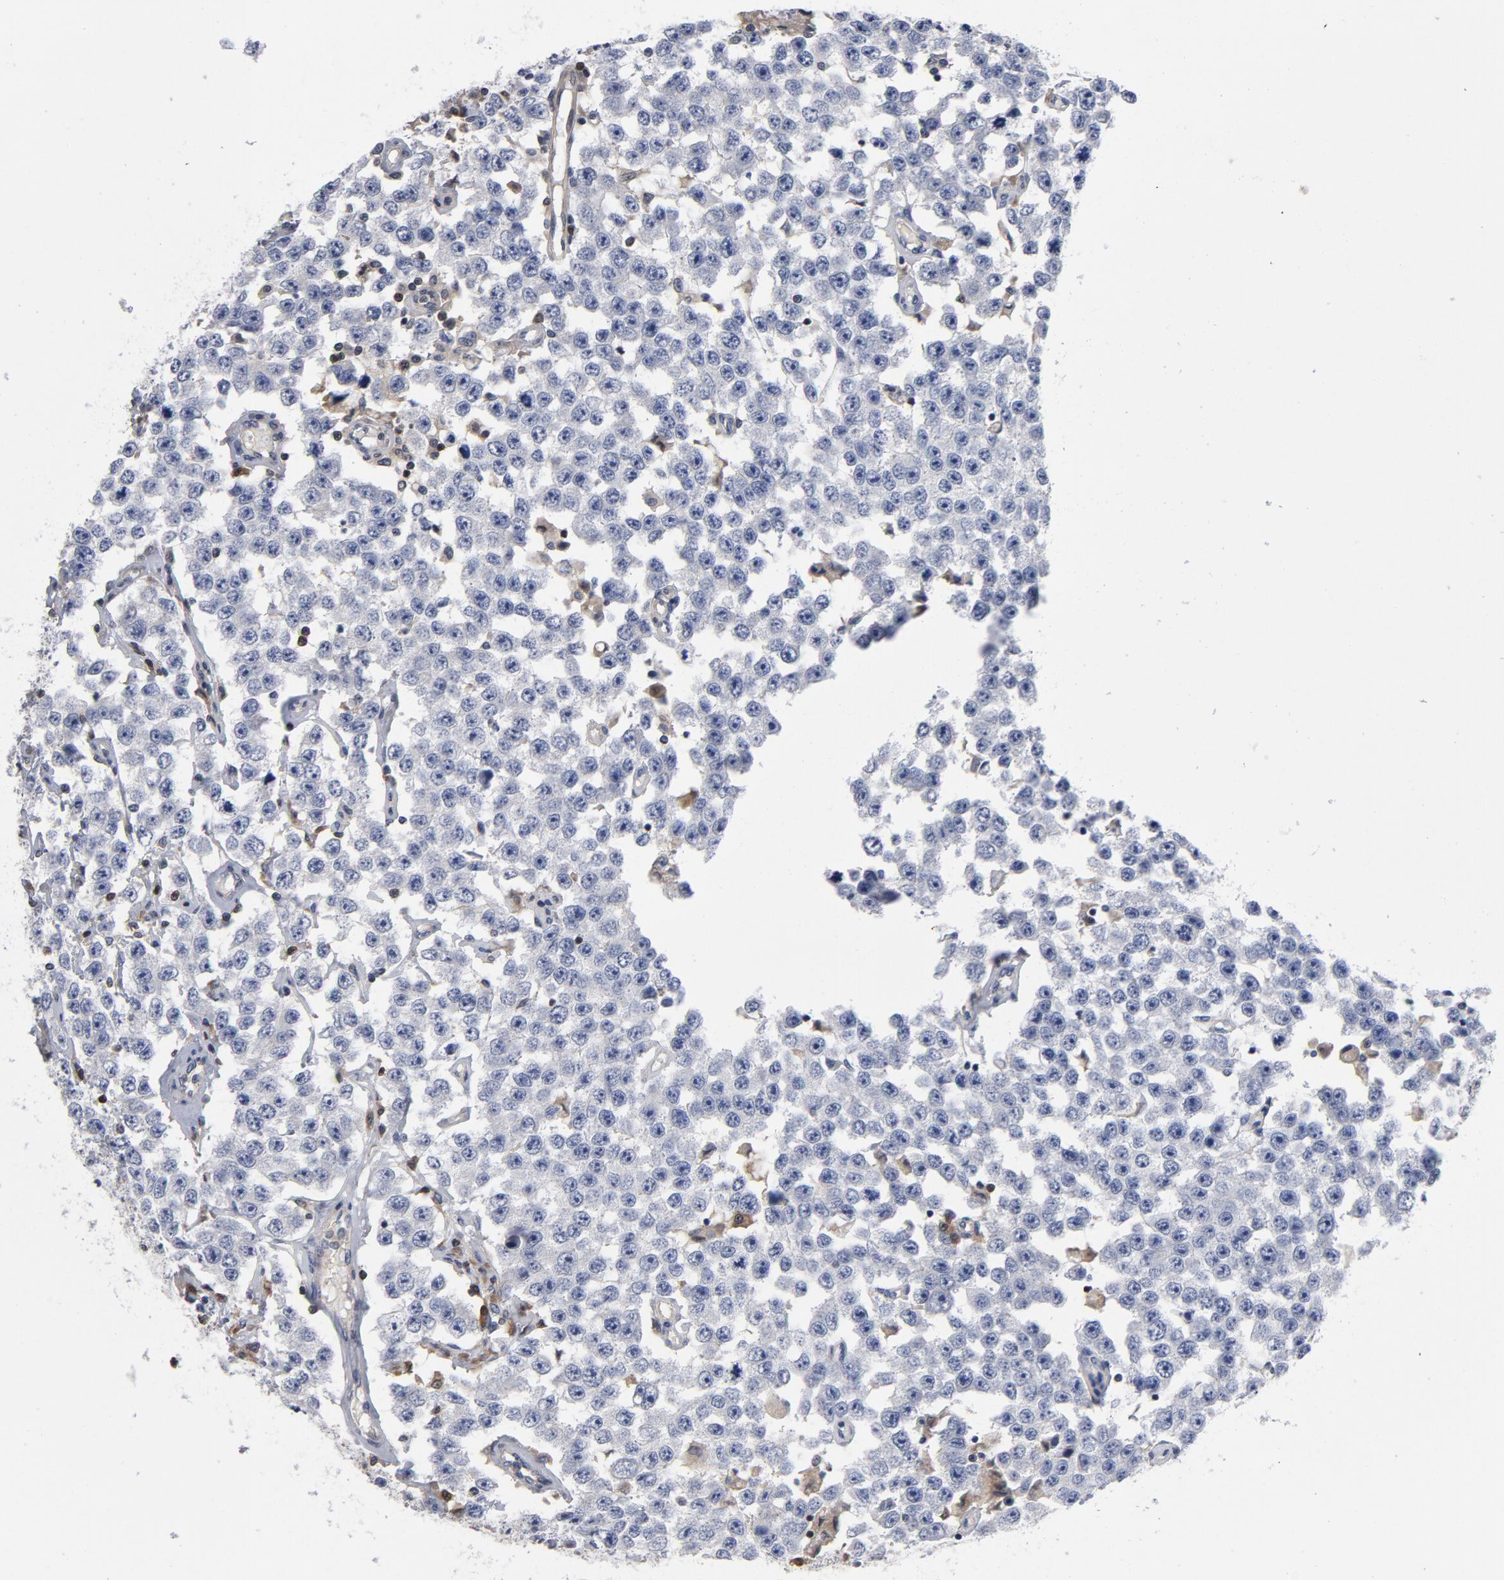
{"staining": {"intensity": "negative", "quantity": "none", "location": "none"}, "tissue": "testis cancer", "cell_type": "Tumor cells", "image_type": "cancer", "snomed": [{"axis": "morphology", "description": "Seminoma, NOS"}, {"axis": "topography", "description": "Testis"}], "caption": "IHC photomicrograph of neoplastic tissue: human testis cancer (seminoma) stained with DAB (3,3'-diaminobenzidine) demonstrates no significant protein positivity in tumor cells. (IHC, brightfield microscopy, high magnification).", "gene": "TRADD", "patient": {"sex": "male", "age": 52}}